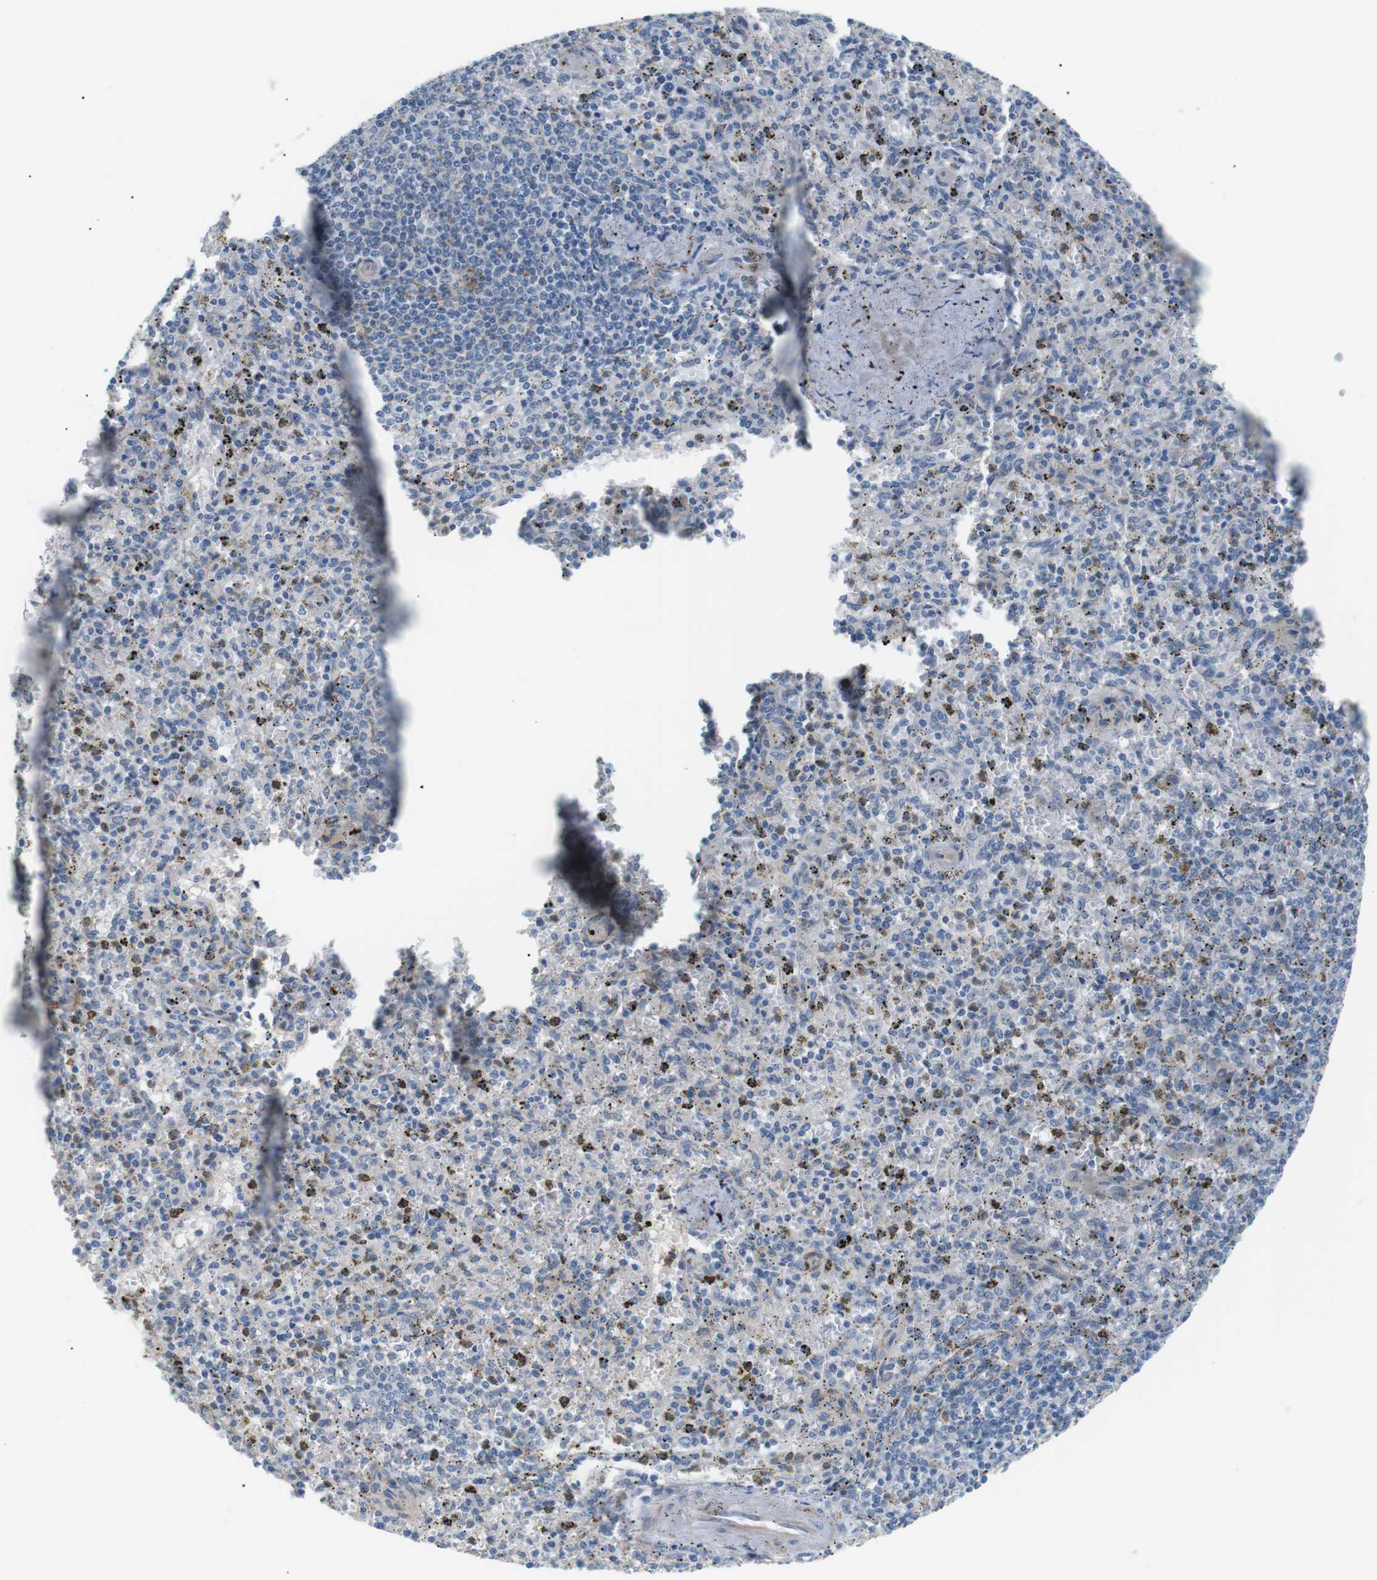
{"staining": {"intensity": "negative", "quantity": "none", "location": "none"}, "tissue": "spleen", "cell_type": "Cells in red pulp", "image_type": "normal", "snomed": [{"axis": "morphology", "description": "Normal tissue, NOS"}, {"axis": "topography", "description": "Spleen"}], "caption": "High power microscopy image of an immunohistochemistry (IHC) photomicrograph of normal spleen, revealing no significant staining in cells in red pulp. Brightfield microscopy of immunohistochemistry (IHC) stained with DAB (3,3'-diaminobenzidine) (brown) and hematoxylin (blue), captured at high magnification.", "gene": "MTARC2", "patient": {"sex": "male", "age": 72}}